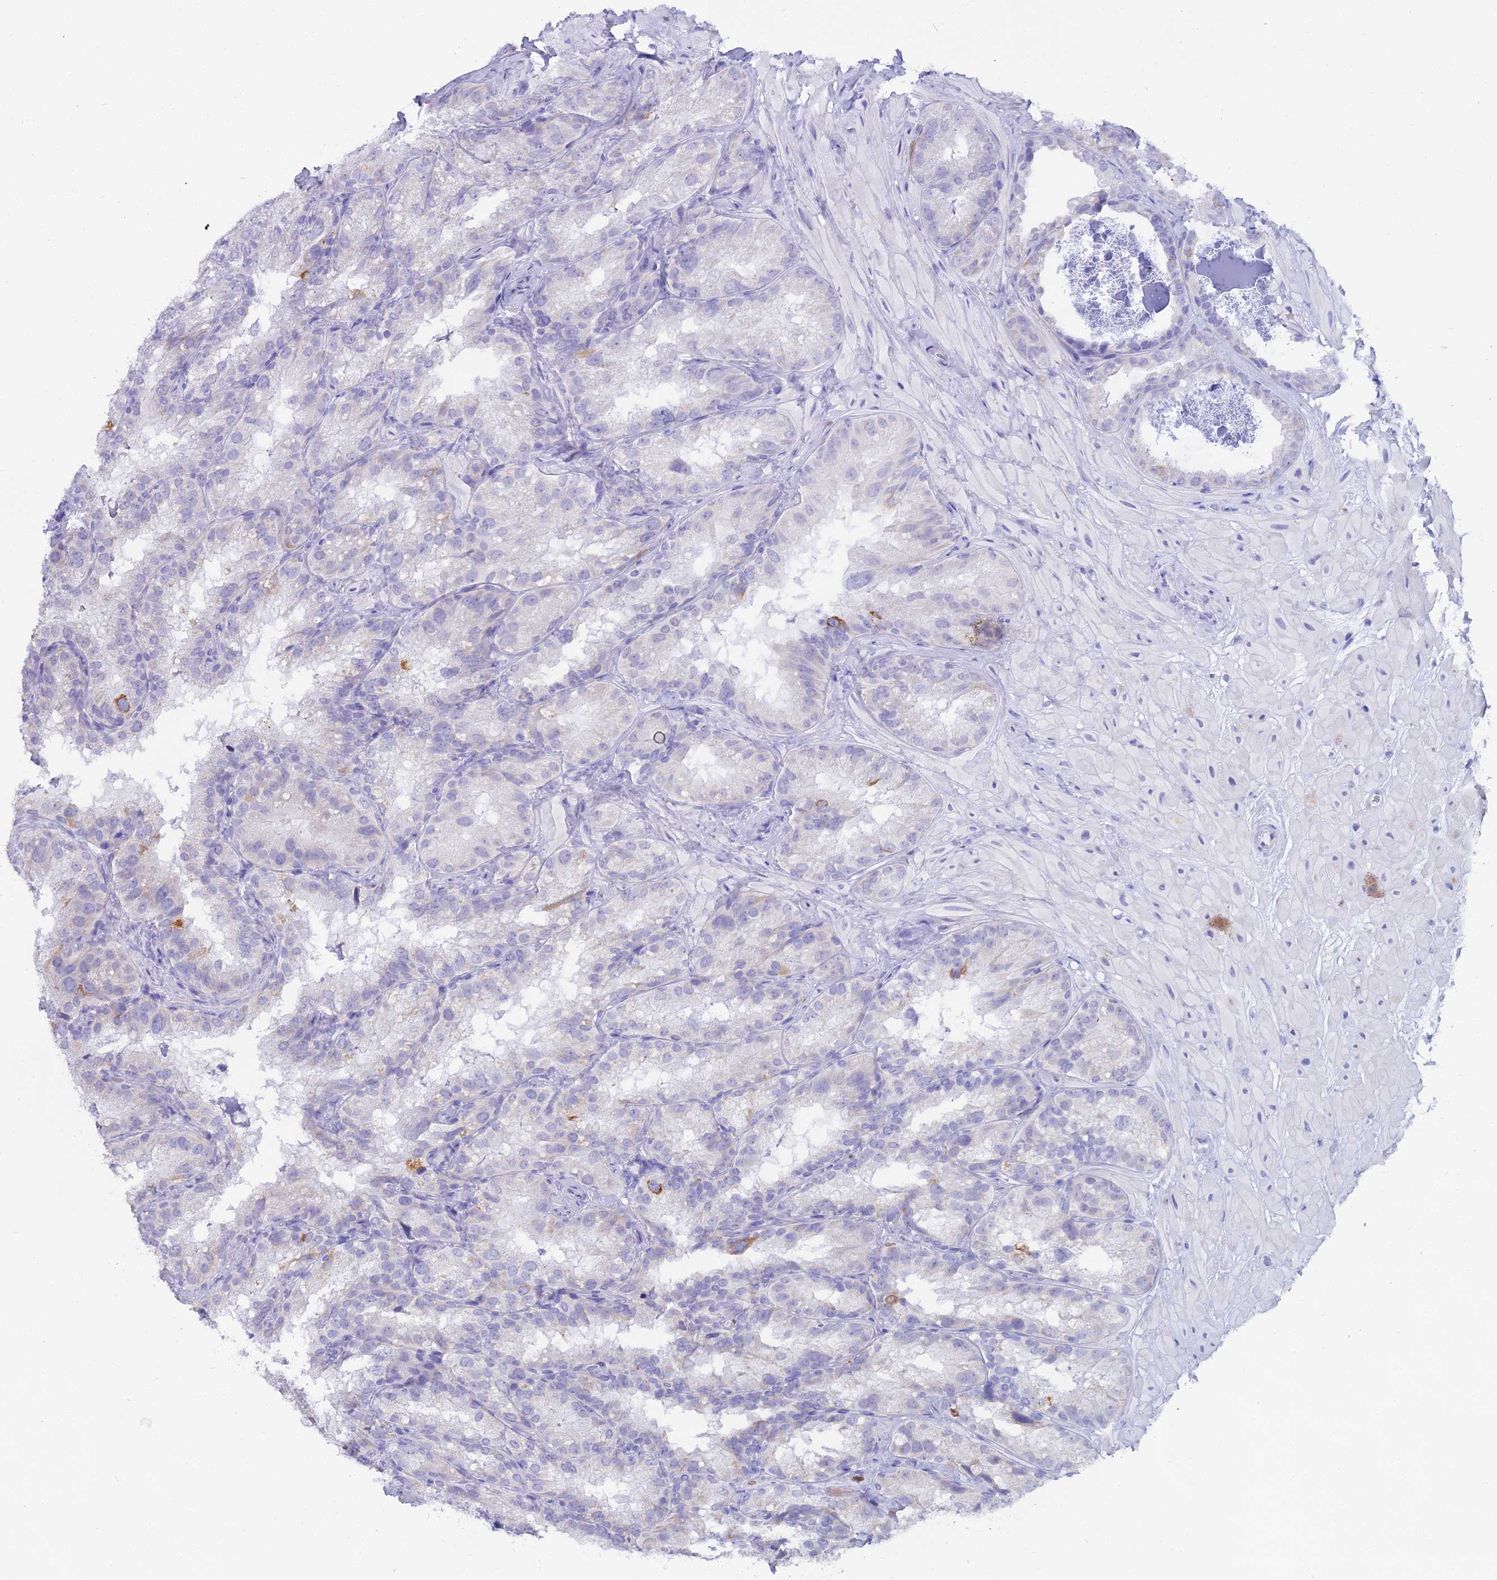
{"staining": {"intensity": "moderate", "quantity": "<25%", "location": "cytoplasmic/membranous"}, "tissue": "seminal vesicle", "cell_type": "Glandular cells", "image_type": "normal", "snomed": [{"axis": "morphology", "description": "Normal tissue, NOS"}, {"axis": "topography", "description": "Seminal veicle"}], "caption": "Immunohistochemistry staining of unremarkable seminal vesicle, which demonstrates low levels of moderate cytoplasmic/membranous positivity in approximately <25% of glandular cells indicating moderate cytoplasmic/membranous protein staining. The staining was performed using DAB (brown) for protein detection and nuclei were counterstained in hematoxylin (blue).", "gene": "CGB1", "patient": {"sex": "male", "age": 58}}